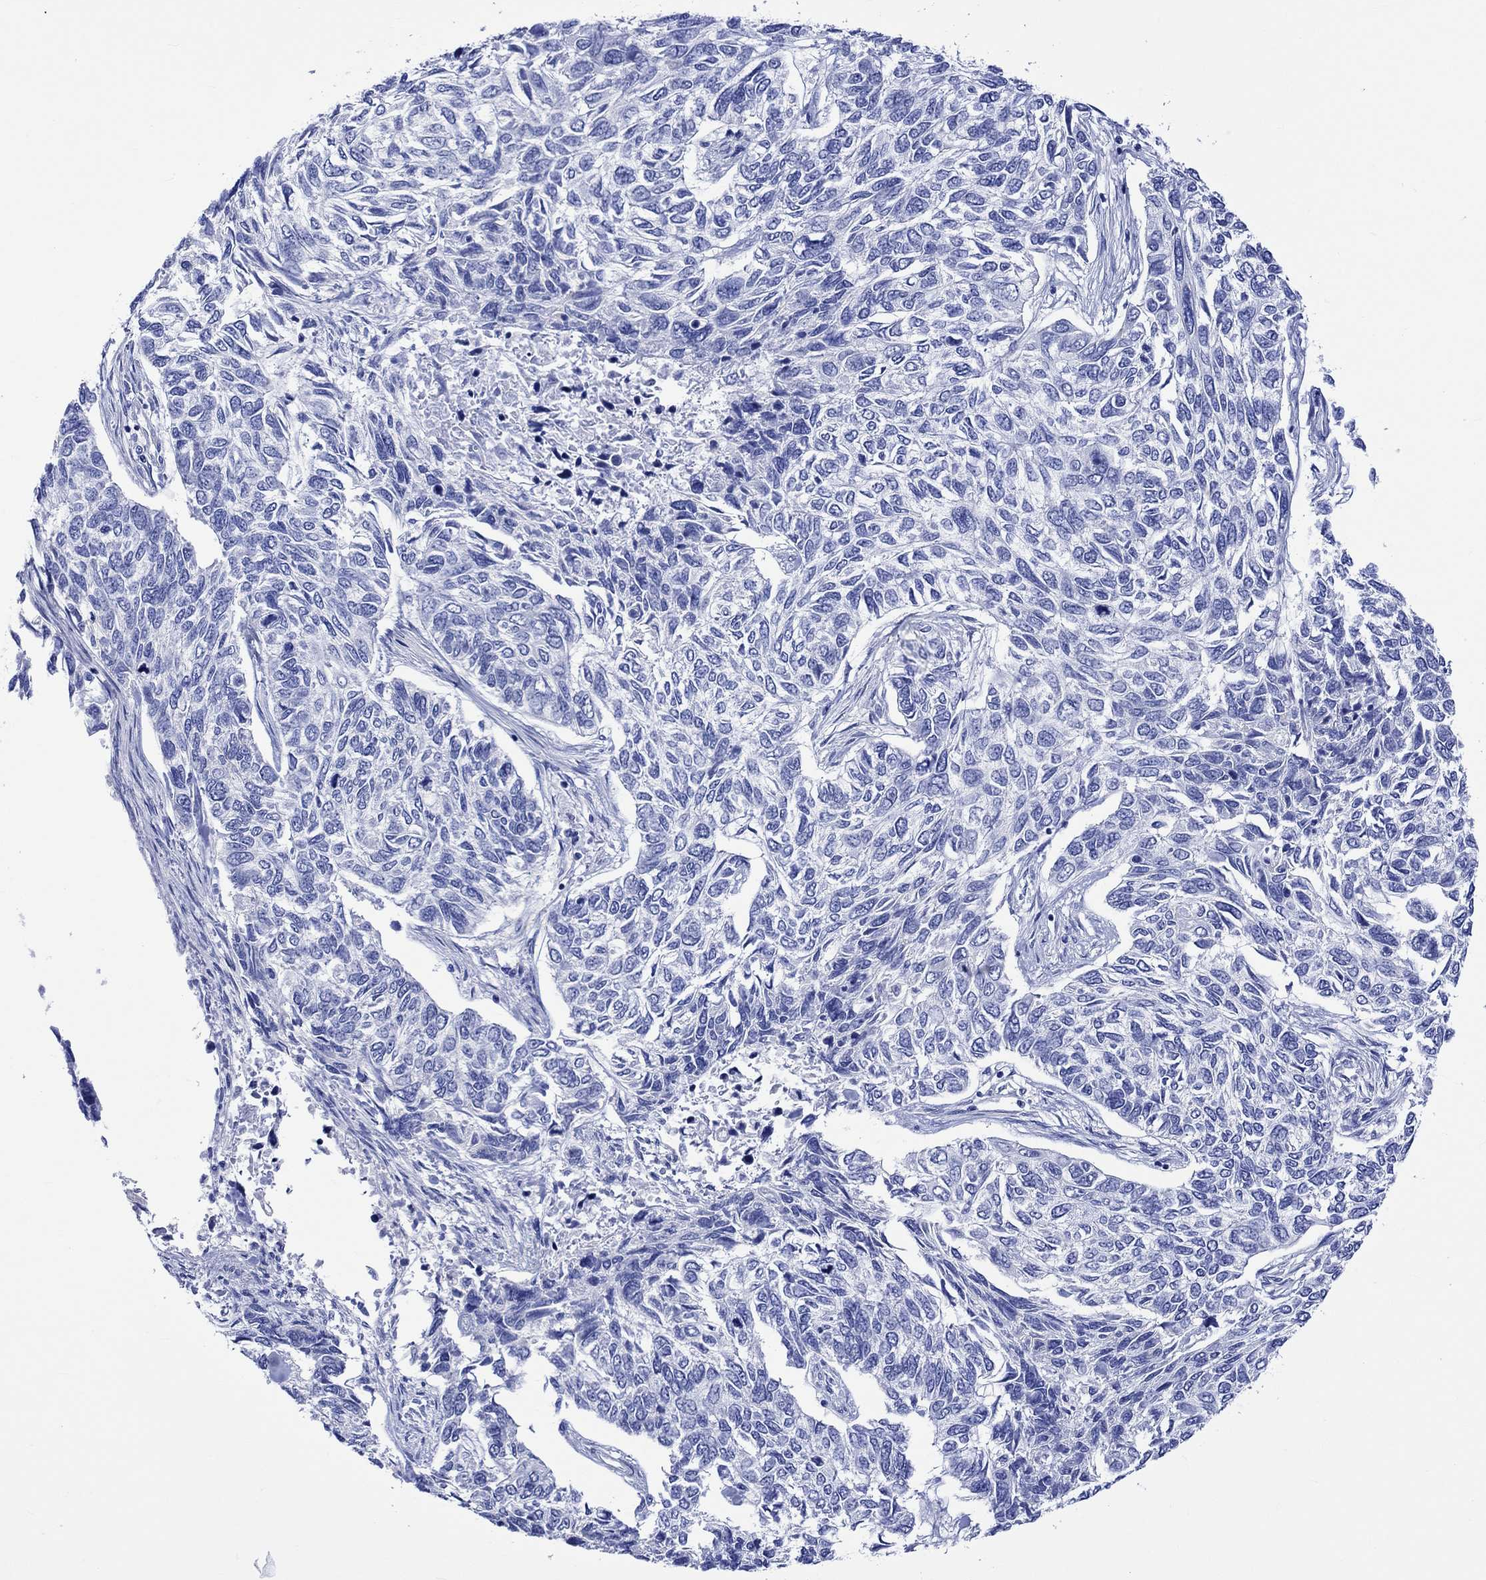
{"staining": {"intensity": "negative", "quantity": "none", "location": "none"}, "tissue": "skin cancer", "cell_type": "Tumor cells", "image_type": "cancer", "snomed": [{"axis": "morphology", "description": "Basal cell carcinoma"}, {"axis": "topography", "description": "Skin"}], "caption": "This is an immunohistochemistry micrograph of skin cancer. There is no expression in tumor cells.", "gene": "HARBI1", "patient": {"sex": "female", "age": 65}}